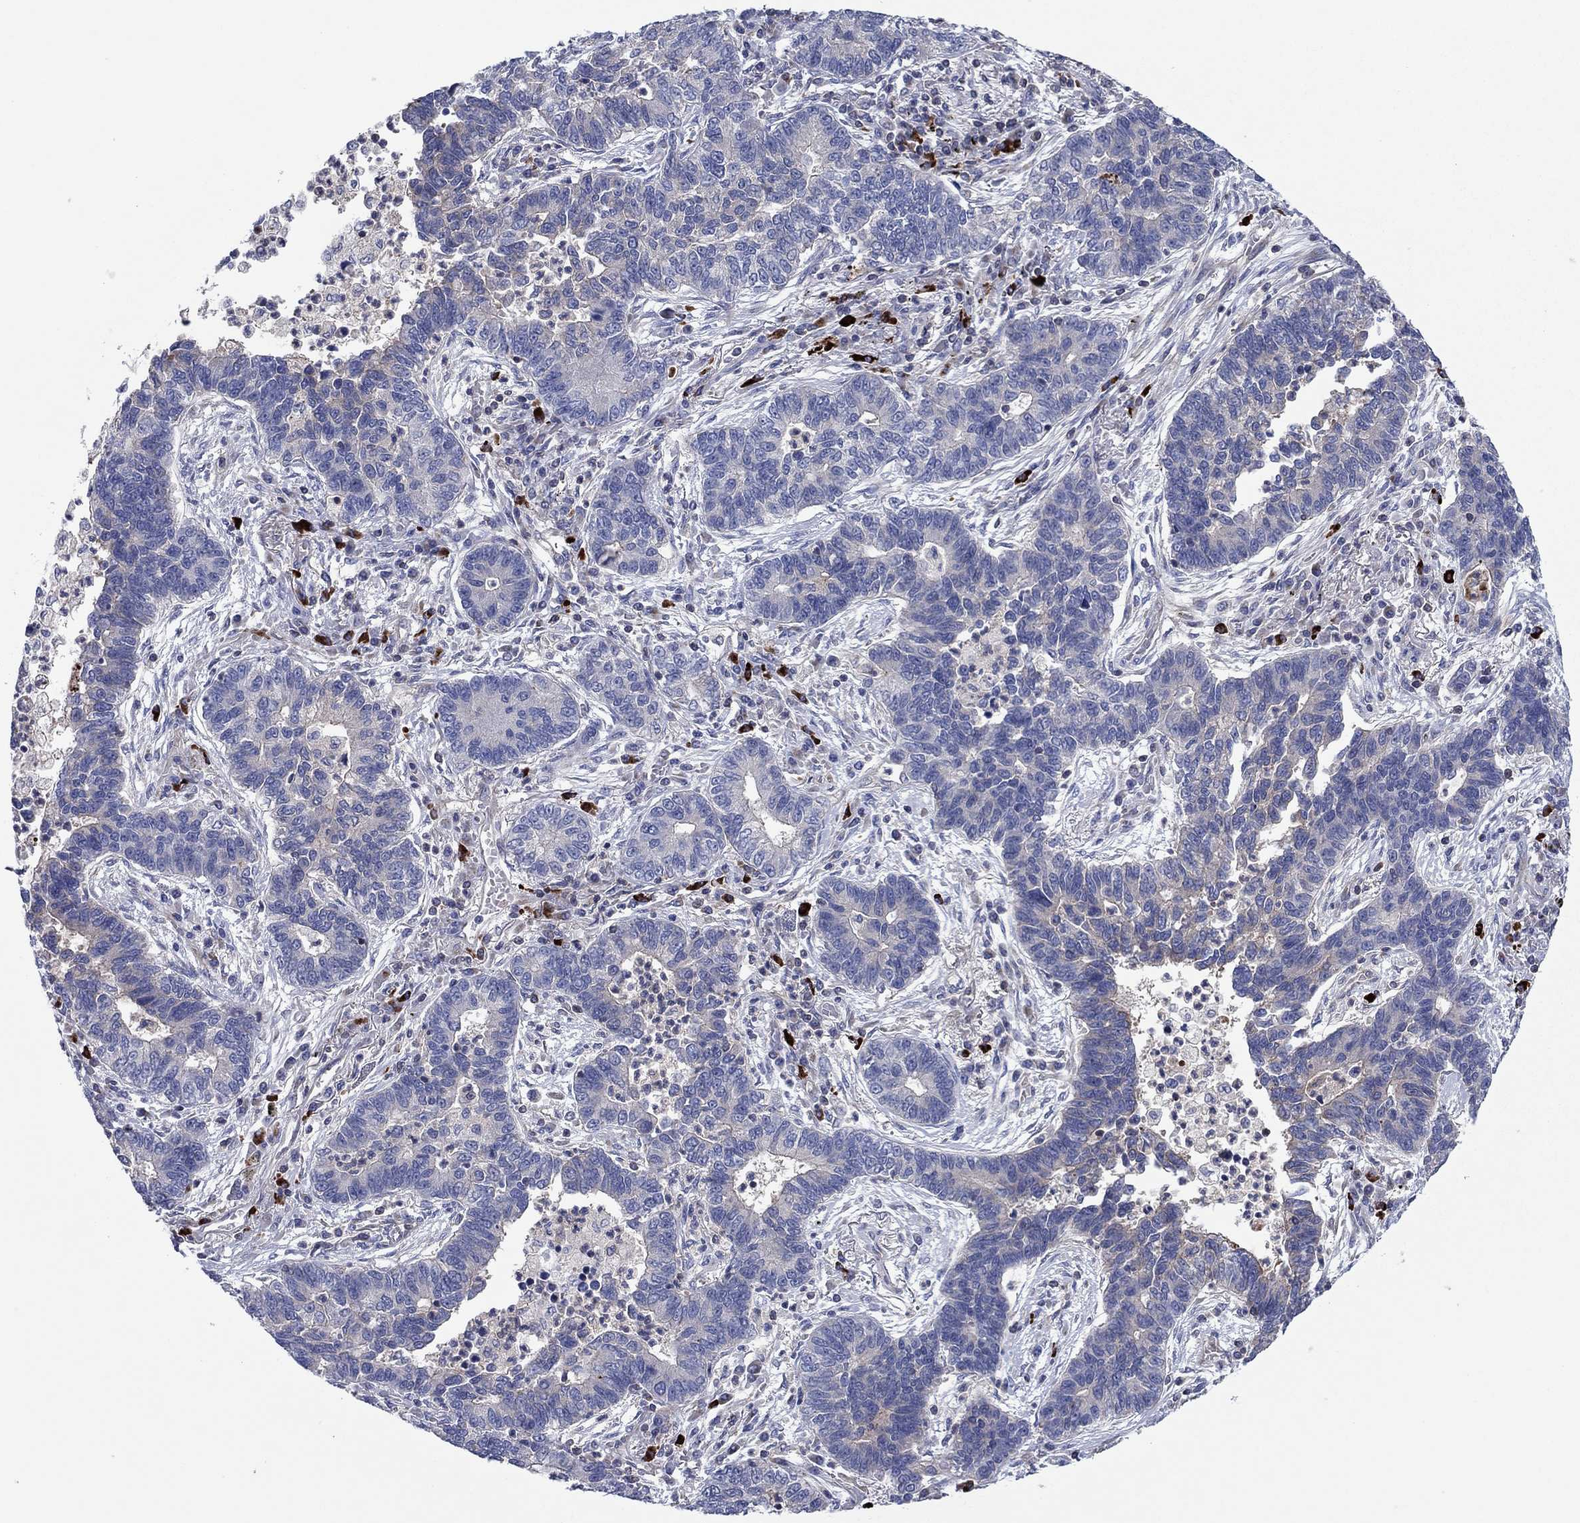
{"staining": {"intensity": "negative", "quantity": "none", "location": "none"}, "tissue": "lung cancer", "cell_type": "Tumor cells", "image_type": "cancer", "snomed": [{"axis": "morphology", "description": "Adenocarcinoma, NOS"}, {"axis": "topography", "description": "Lung"}], "caption": "Image shows no significant protein positivity in tumor cells of adenocarcinoma (lung). (DAB immunohistochemistry, high magnification).", "gene": "PVR", "patient": {"sex": "female", "age": 57}}